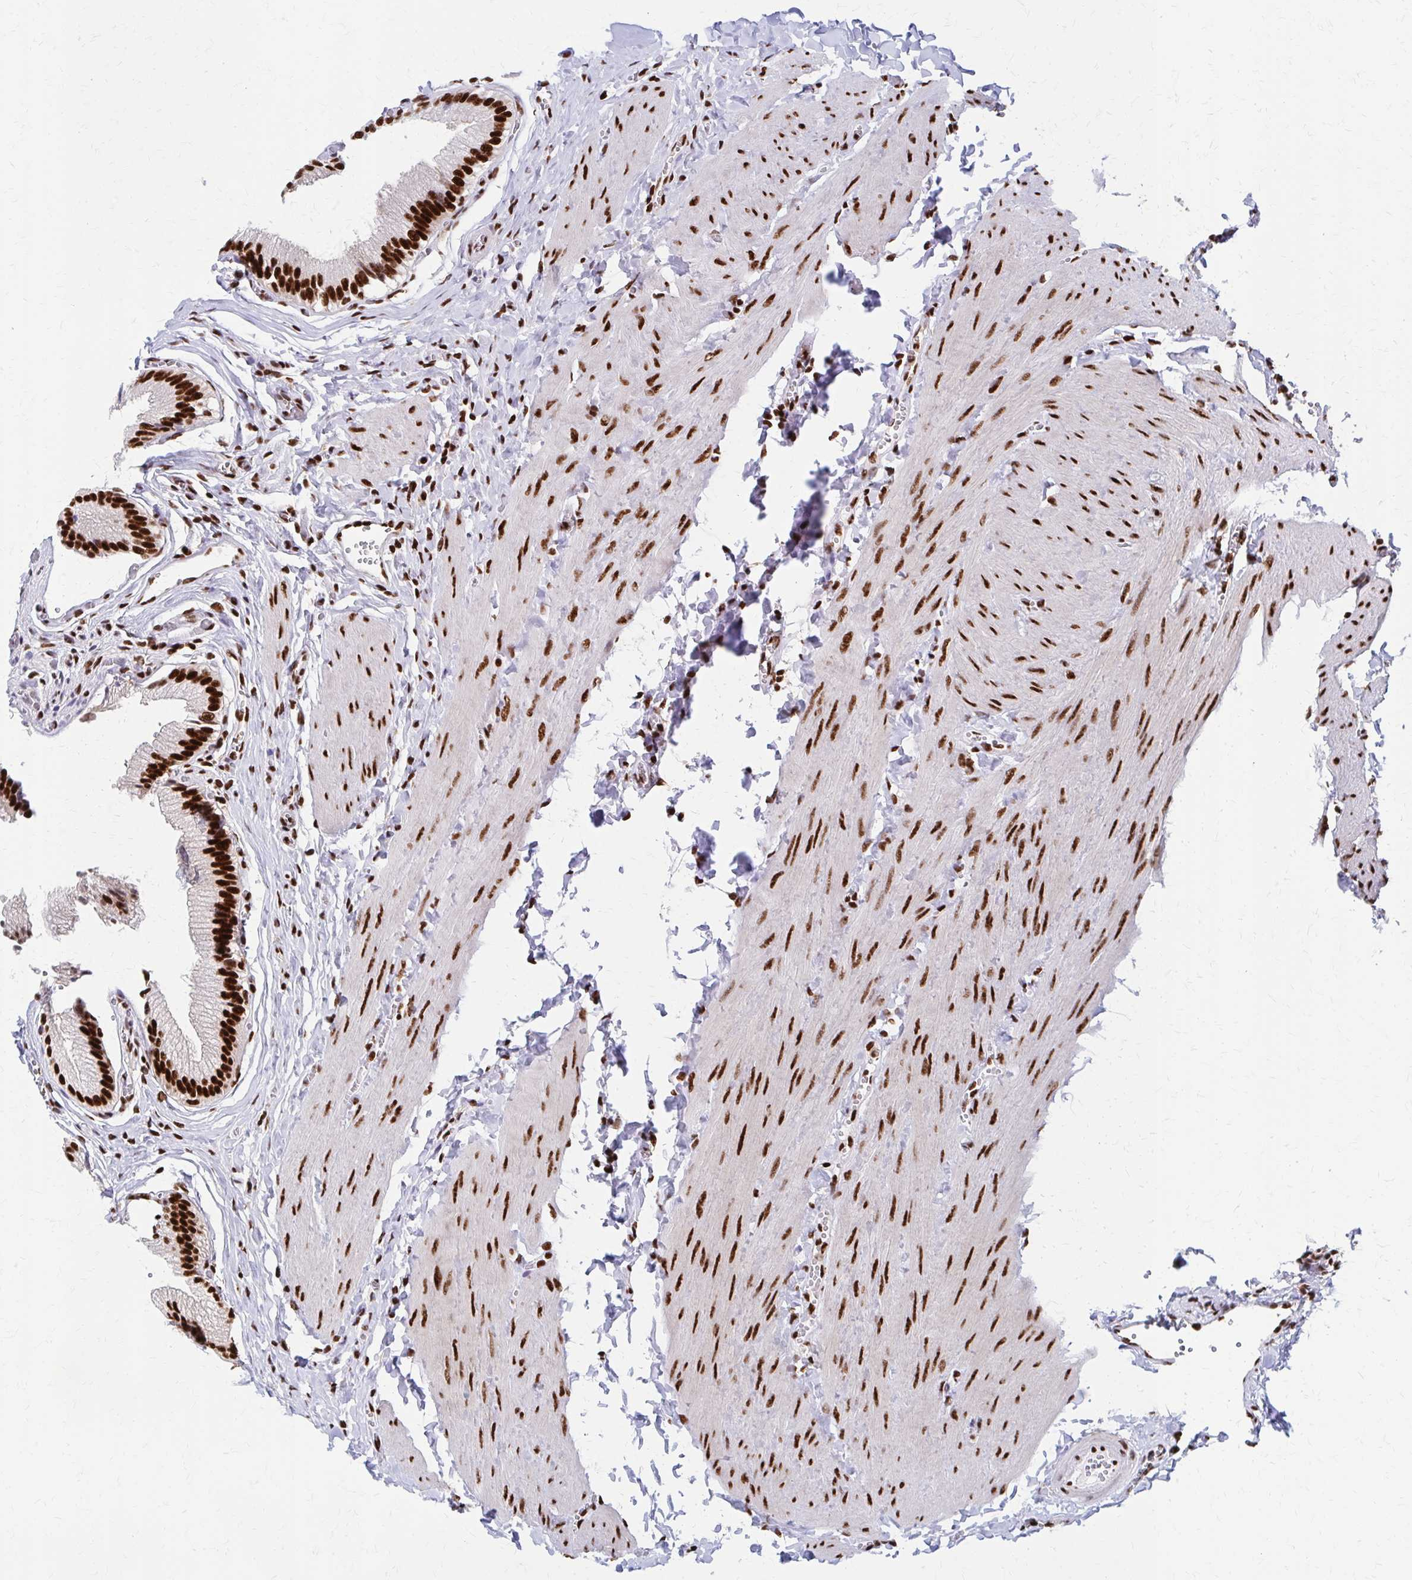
{"staining": {"intensity": "strong", "quantity": ">75%", "location": "nuclear"}, "tissue": "gallbladder", "cell_type": "Glandular cells", "image_type": "normal", "snomed": [{"axis": "morphology", "description": "Normal tissue, NOS"}, {"axis": "topography", "description": "Gallbladder"}, {"axis": "topography", "description": "Peripheral nerve tissue"}], "caption": "Approximately >75% of glandular cells in normal human gallbladder show strong nuclear protein expression as visualized by brown immunohistochemical staining.", "gene": "CNKSR3", "patient": {"sex": "male", "age": 17}}